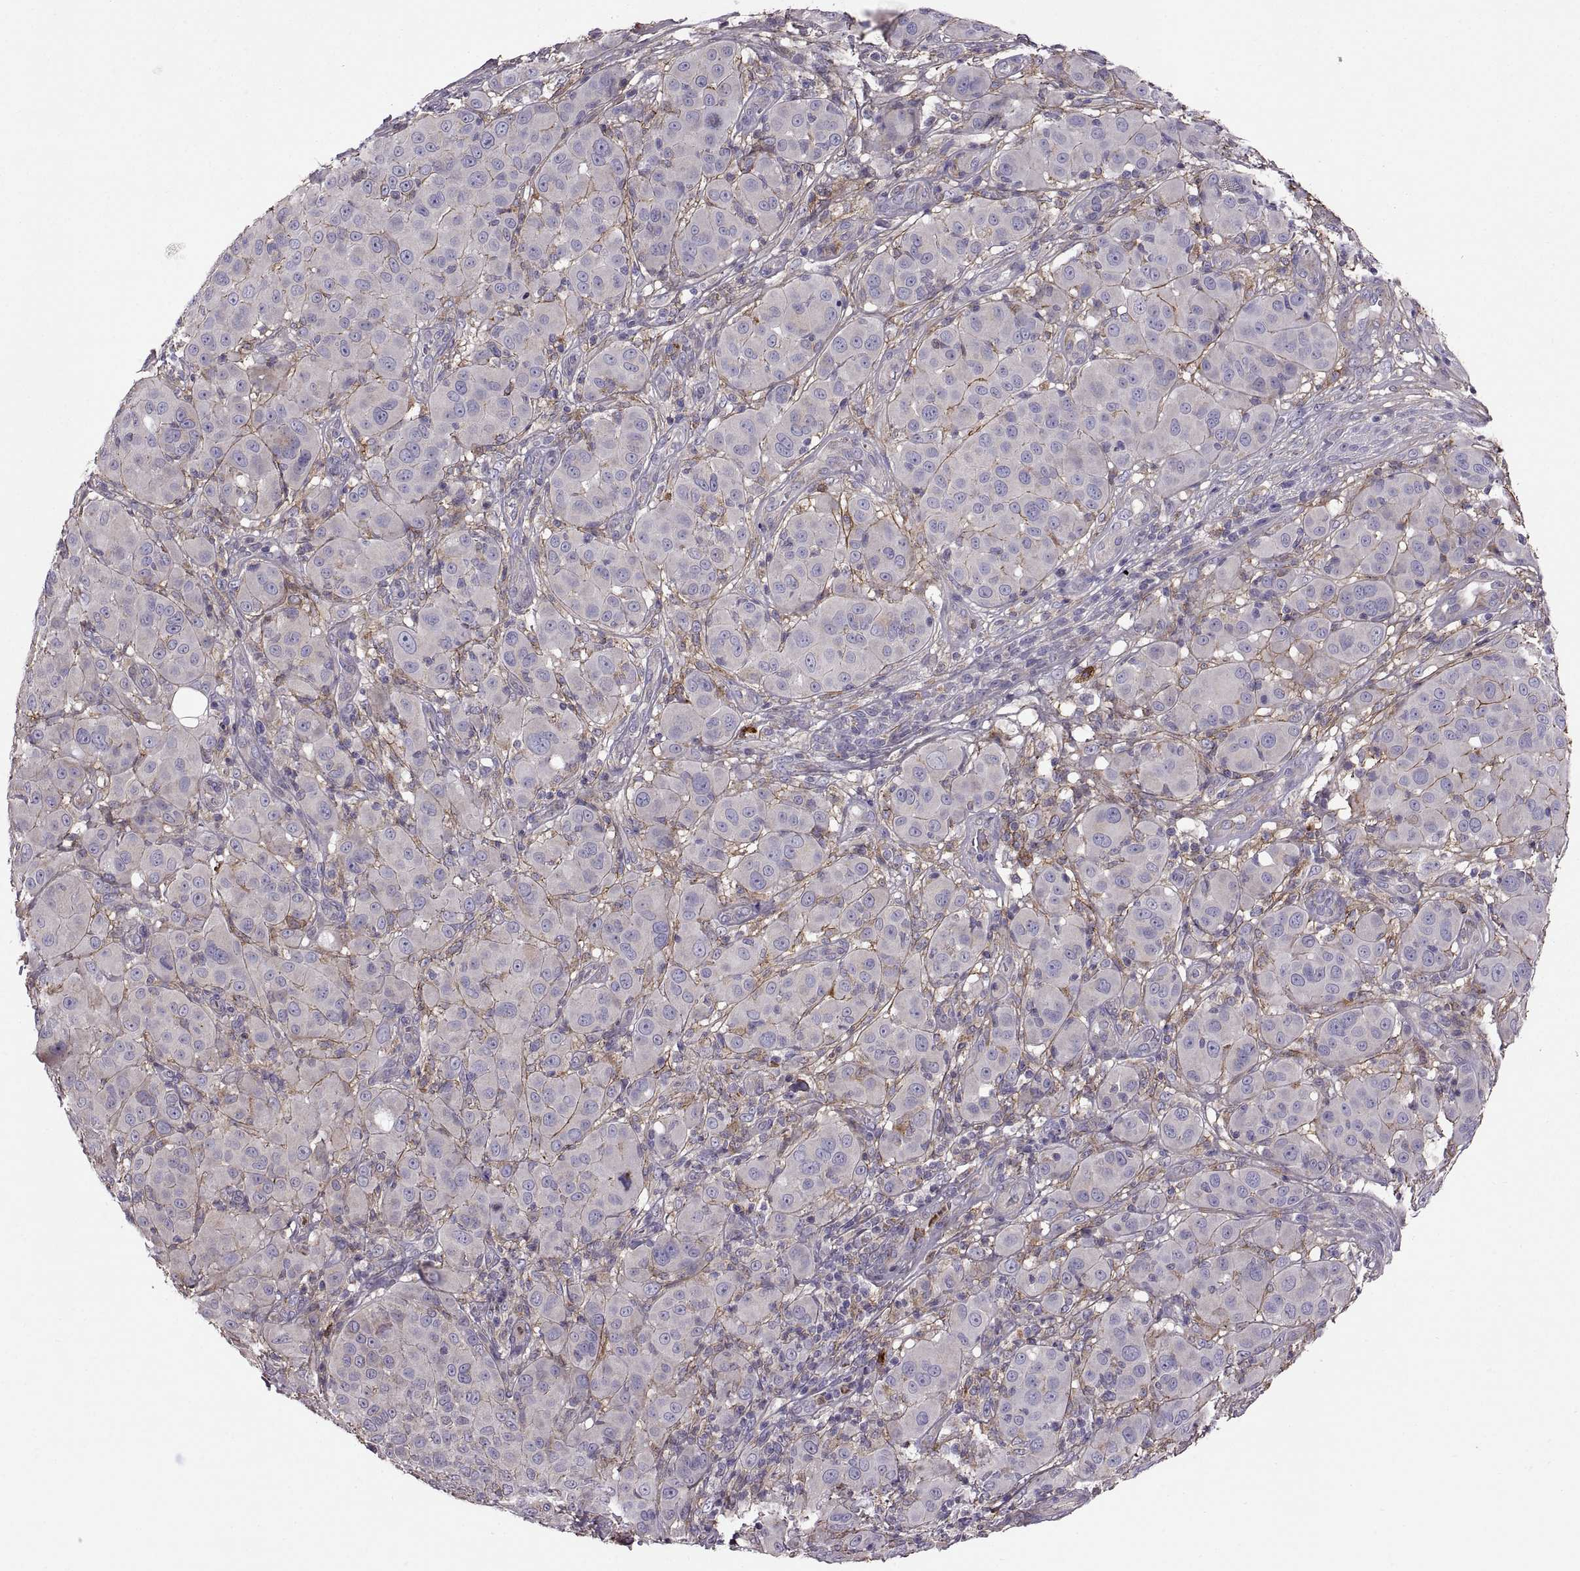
{"staining": {"intensity": "negative", "quantity": "none", "location": "none"}, "tissue": "melanoma", "cell_type": "Tumor cells", "image_type": "cancer", "snomed": [{"axis": "morphology", "description": "Malignant melanoma, NOS"}, {"axis": "topography", "description": "Skin"}], "caption": "DAB immunohistochemical staining of melanoma shows no significant positivity in tumor cells.", "gene": "EMILIN2", "patient": {"sex": "female", "age": 87}}